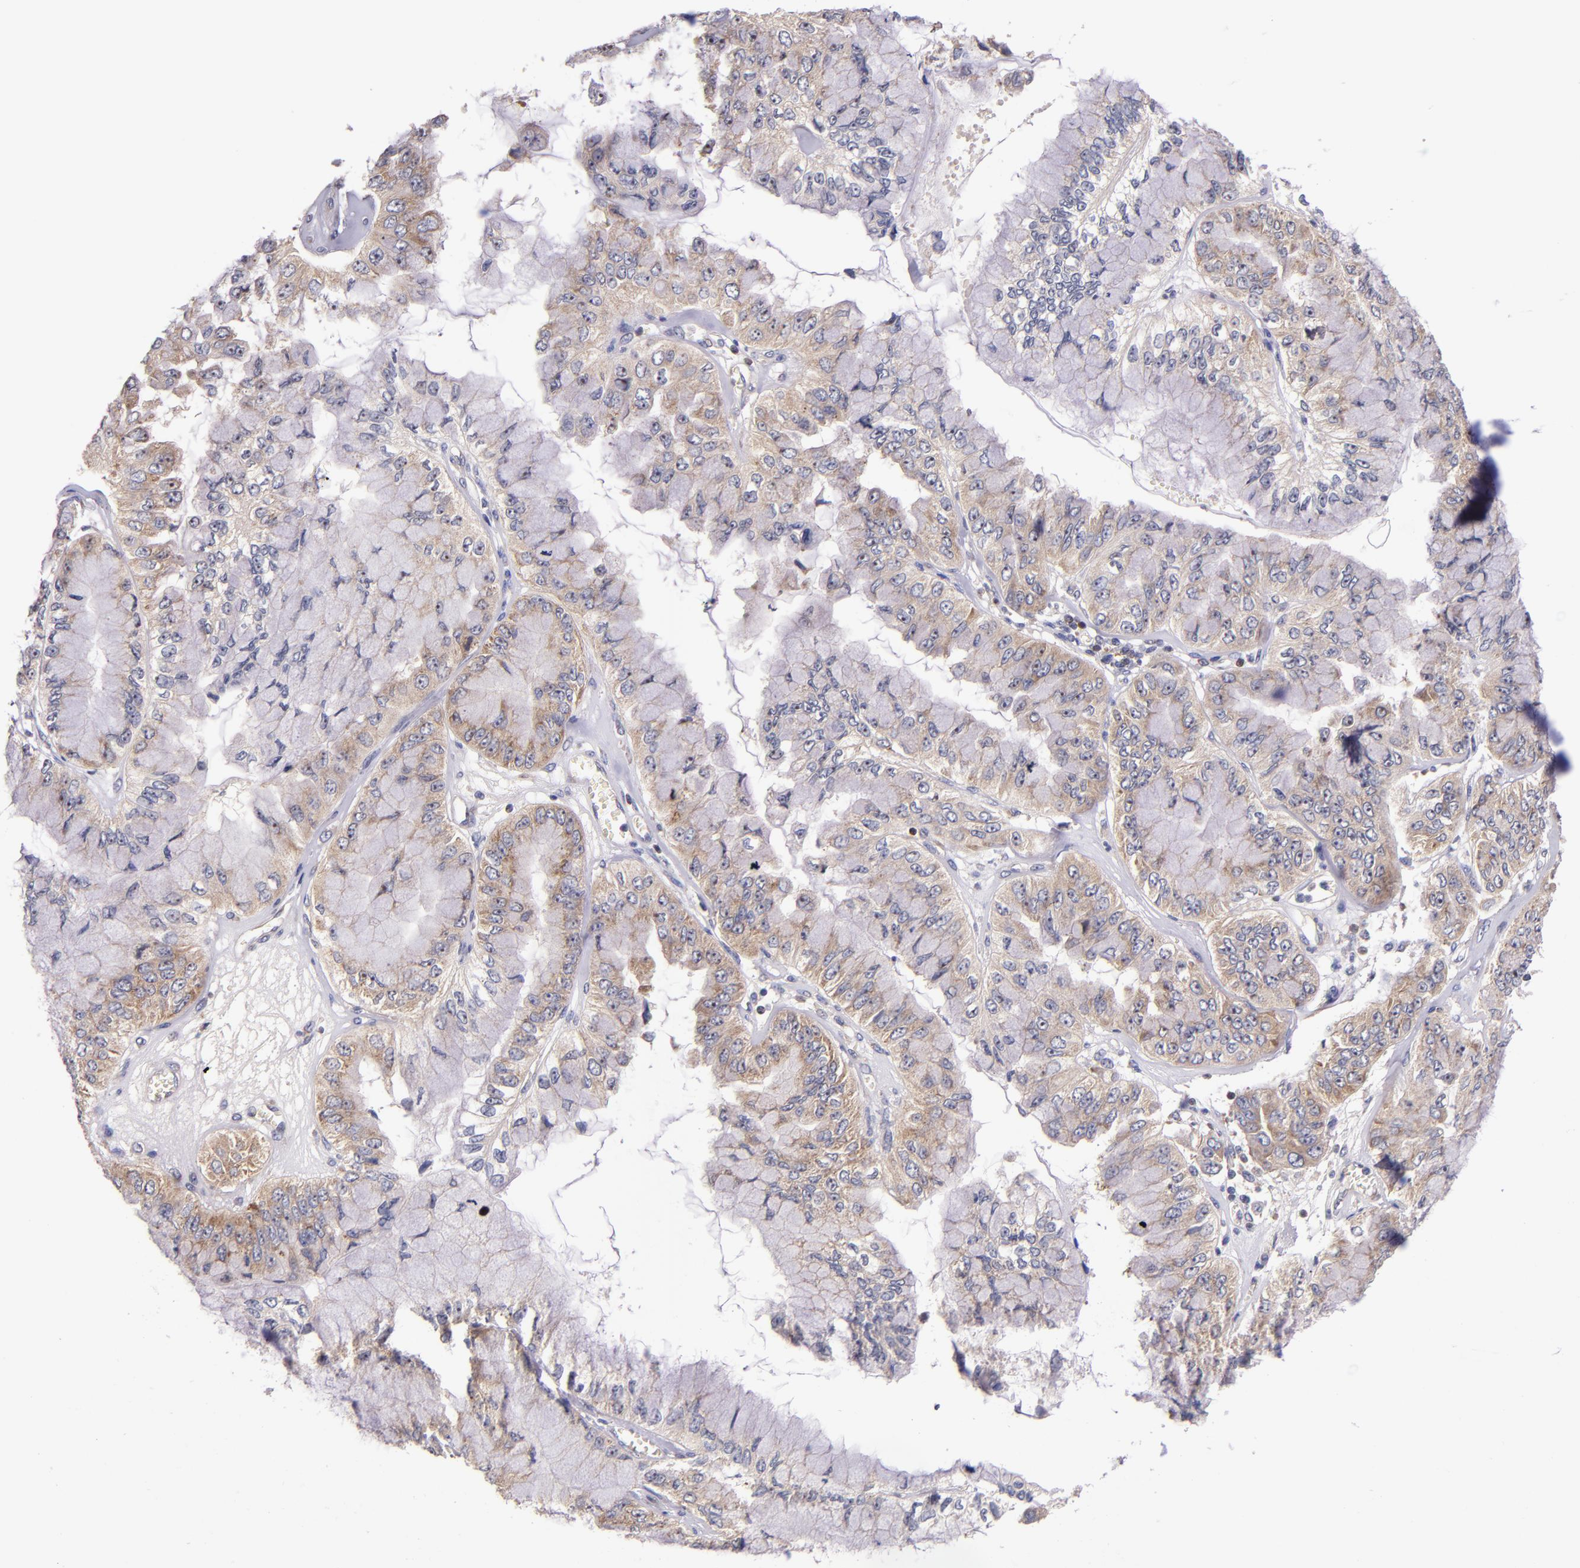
{"staining": {"intensity": "weak", "quantity": ">75%", "location": "cytoplasmic/membranous"}, "tissue": "liver cancer", "cell_type": "Tumor cells", "image_type": "cancer", "snomed": [{"axis": "morphology", "description": "Cholangiocarcinoma"}, {"axis": "topography", "description": "Liver"}], "caption": "Immunohistochemistry (IHC) staining of liver cancer (cholangiocarcinoma), which demonstrates low levels of weak cytoplasmic/membranous staining in about >75% of tumor cells indicating weak cytoplasmic/membranous protein positivity. The staining was performed using DAB (3,3'-diaminobenzidine) (brown) for protein detection and nuclei were counterstained in hematoxylin (blue).", "gene": "EIF4ENIF1", "patient": {"sex": "female", "age": 79}}